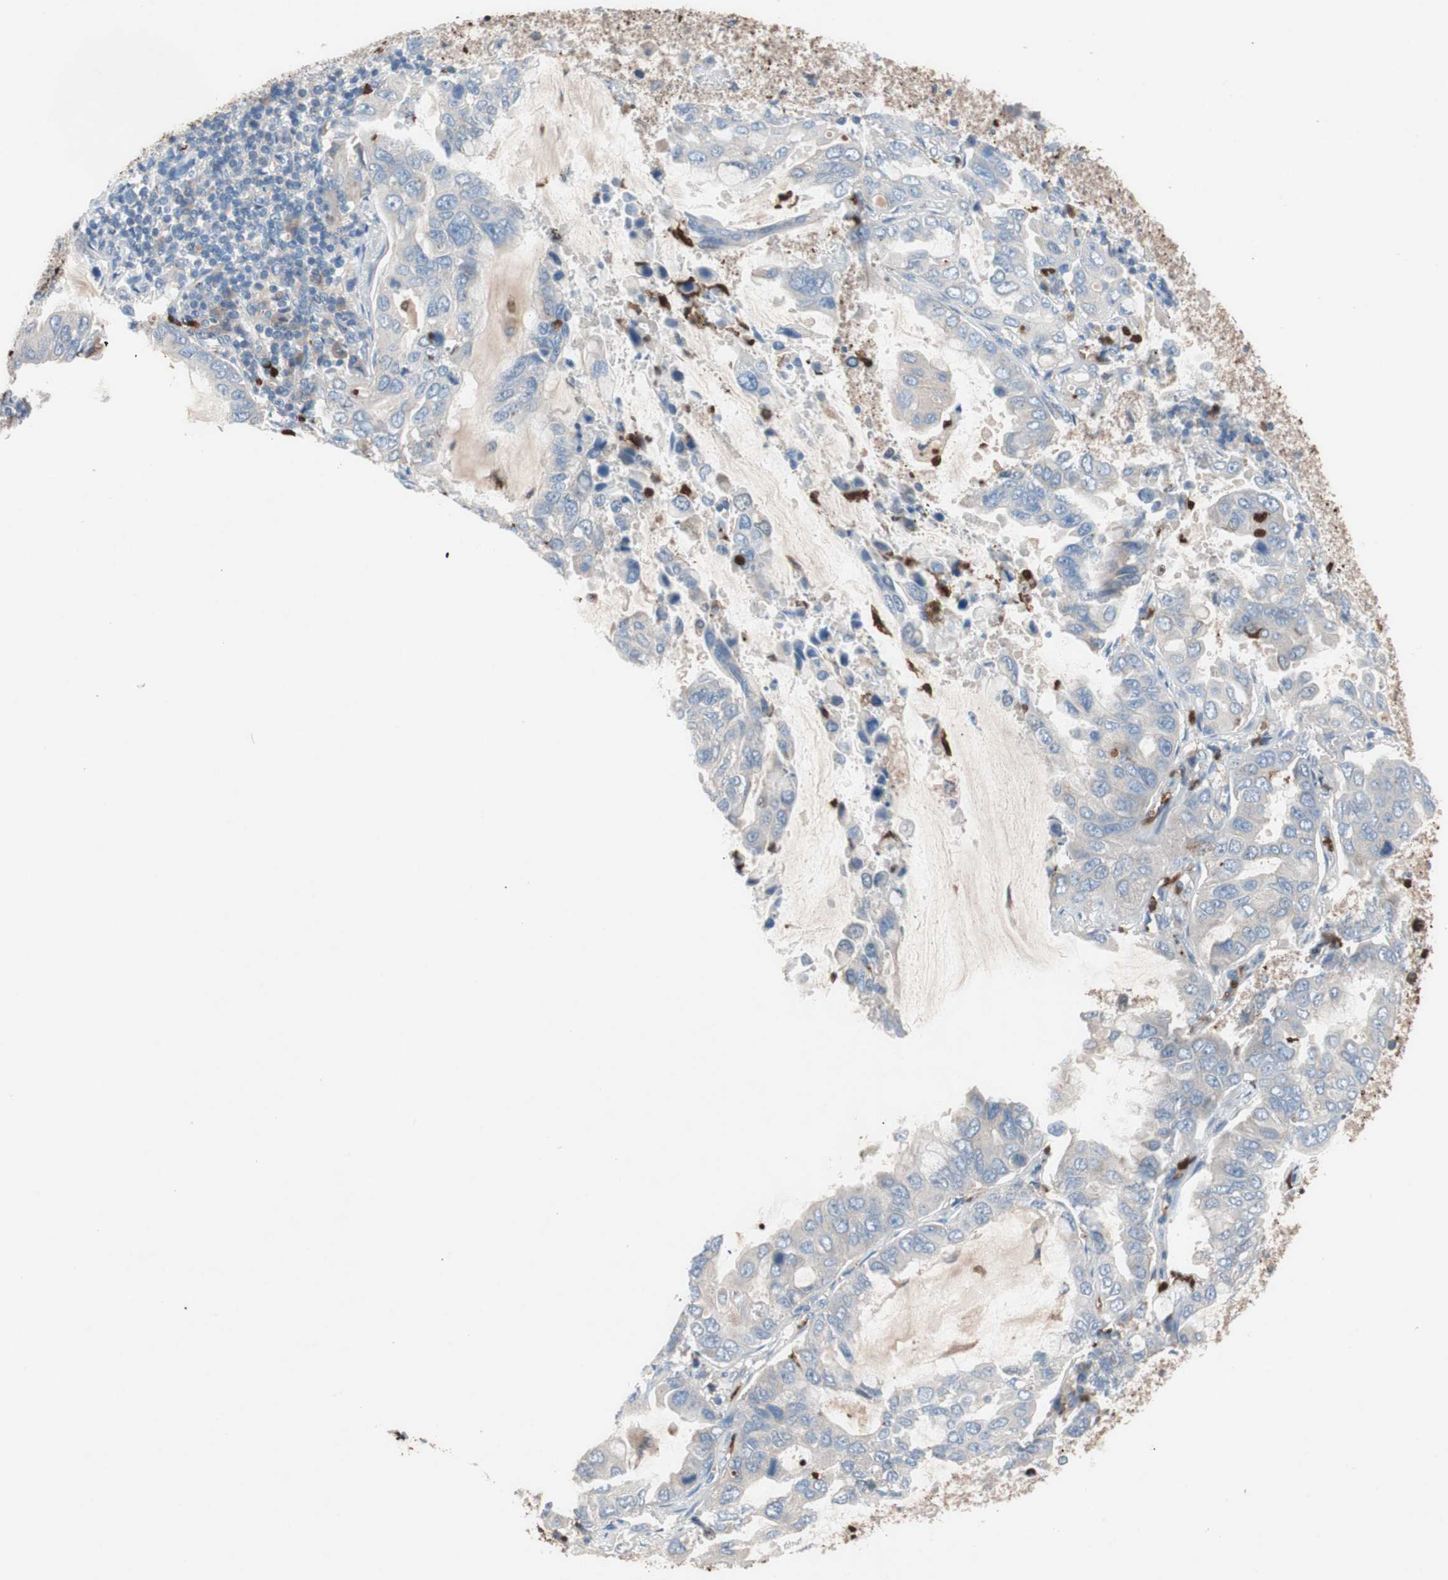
{"staining": {"intensity": "weak", "quantity": "<25%", "location": "cytoplasmic/membranous"}, "tissue": "lung cancer", "cell_type": "Tumor cells", "image_type": "cancer", "snomed": [{"axis": "morphology", "description": "Adenocarcinoma, NOS"}, {"axis": "topography", "description": "Lung"}], "caption": "Lung cancer (adenocarcinoma) stained for a protein using immunohistochemistry (IHC) reveals no expression tumor cells.", "gene": "CLEC4D", "patient": {"sex": "male", "age": 64}}